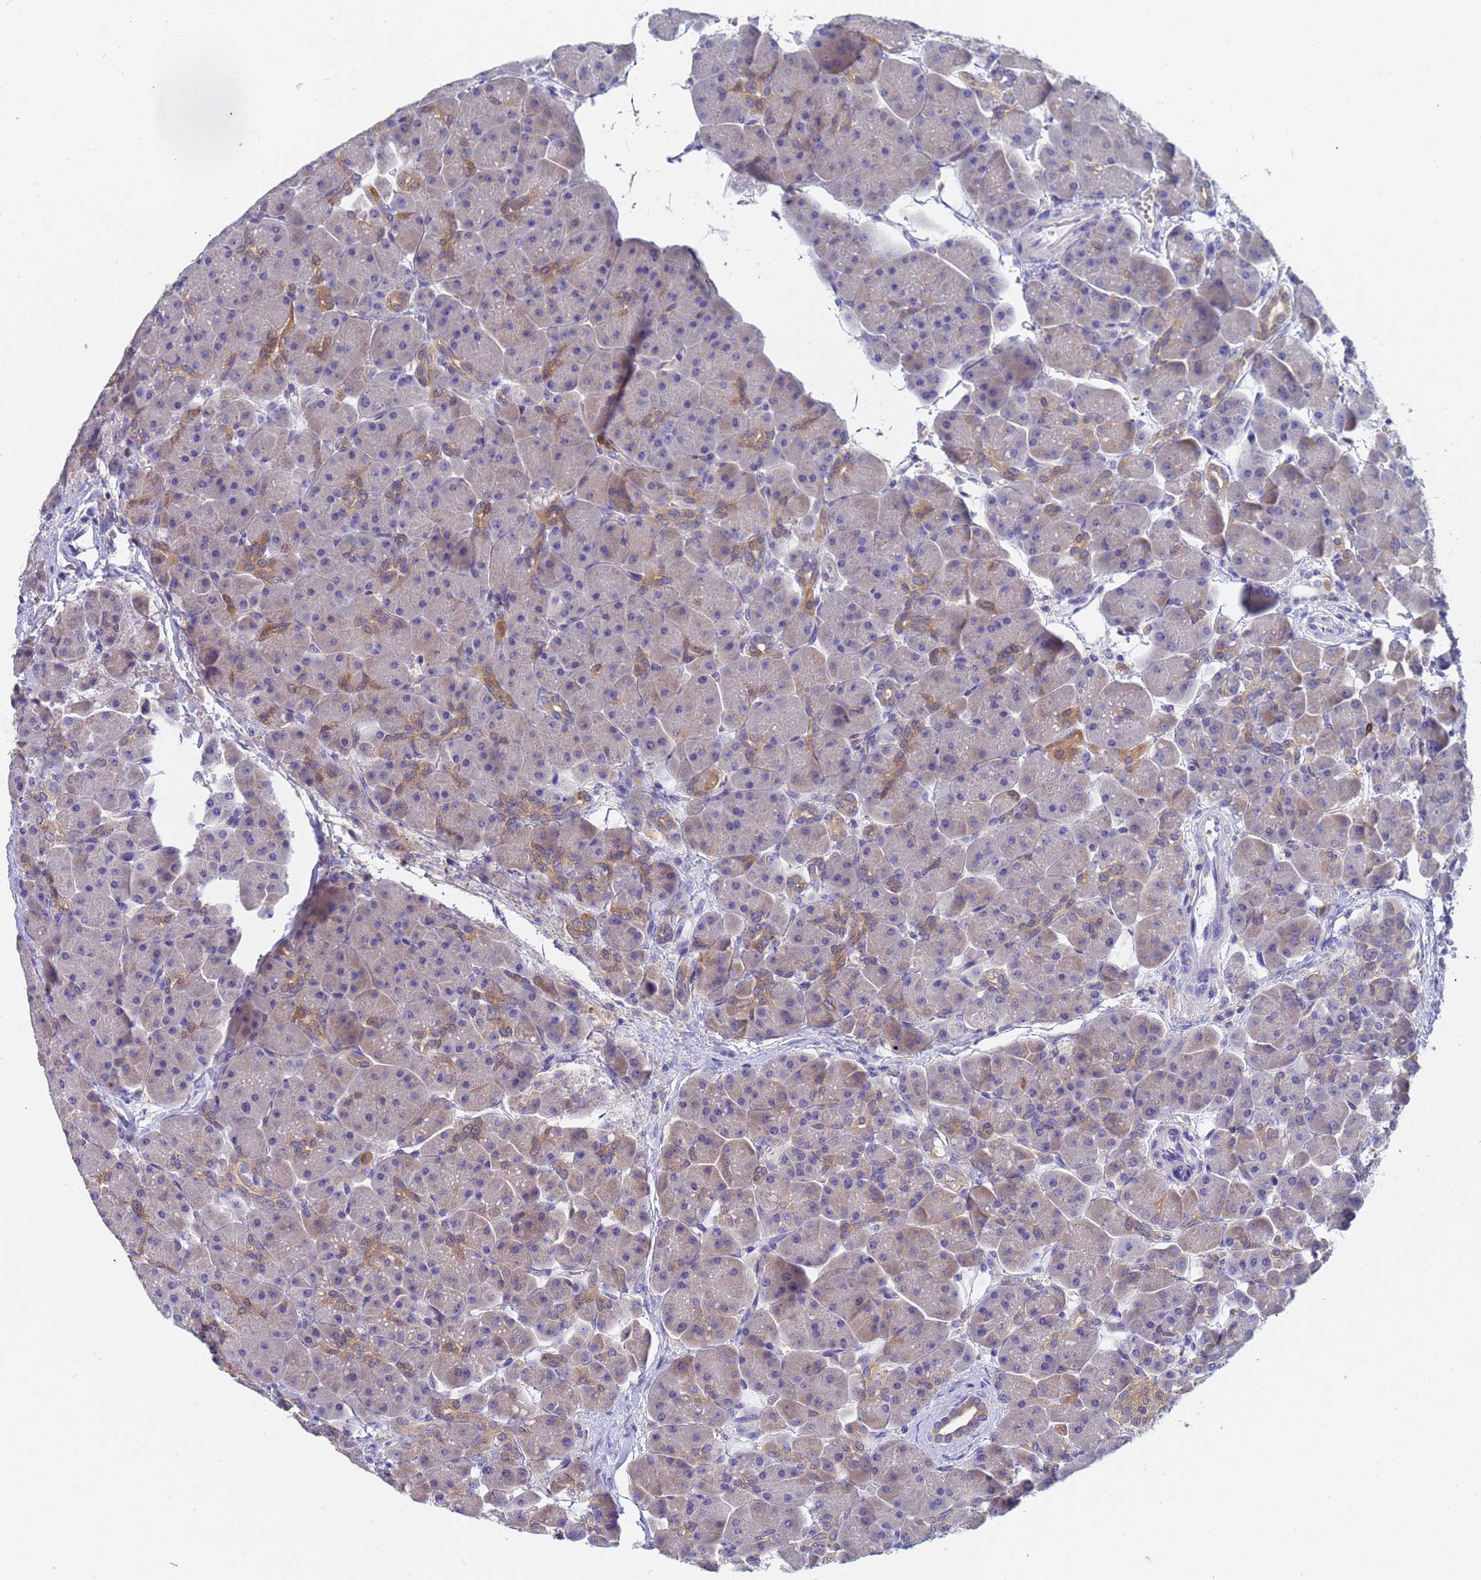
{"staining": {"intensity": "moderate", "quantity": "<25%", "location": "cytoplasmic/membranous"}, "tissue": "pancreas", "cell_type": "Exocrine glandular cells", "image_type": "normal", "snomed": [{"axis": "morphology", "description": "Normal tissue, NOS"}, {"axis": "topography", "description": "Pancreas"}], "caption": "Immunohistochemistry of benign pancreas shows low levels of moderate cytoplasmic/membranous expression in about <25% of exocrine glandular cells. (DAB (3,3'-diaminobenzidine) = brown stain, brightfield microscopy at high magnification).", "gene": "TTLL11", "patient": {"sex": "male", "age": 66}}